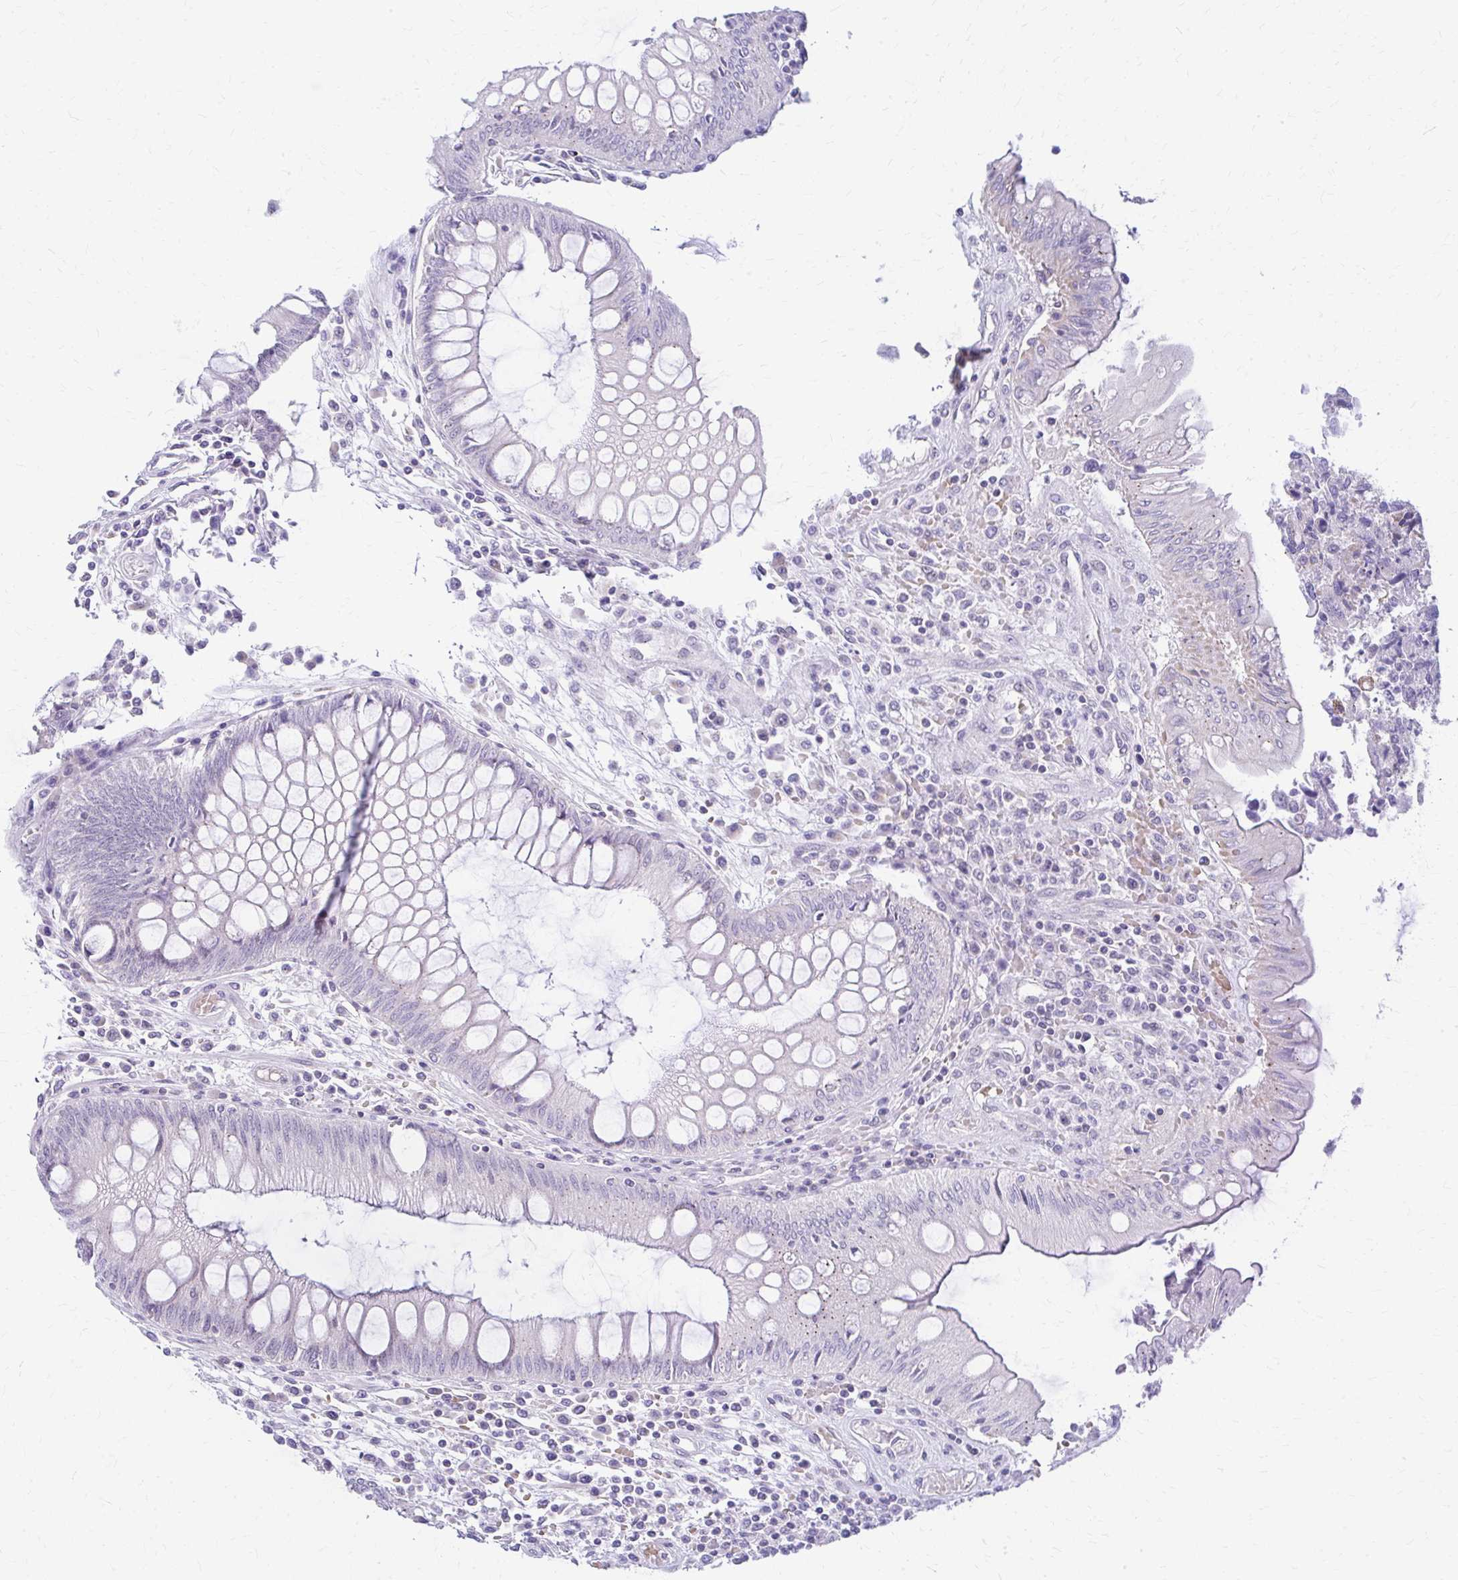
{"staining": {"intensity": "weak", "quantity": "<25%", "location": "nuclear"}, "tissue": "colorectal cancer", "cell_type": "Tumor cells", "image_type": "cancer", "snomed": [{"axis": "morphology", "description": "Adenocarcinoma, NOS"}, {"axis": "topography", "description": "Colon"}], "caption": "Histopathology image shows no protein positivity in tumor cells of adenocarcinoma (colorectal) tissue. (Brightfield microscopy of DAB (3,3'-diaminobenzidine) IHC at high magnification).", "gene": "RADIL", "patient": {"sex": "female", "age": 67}}